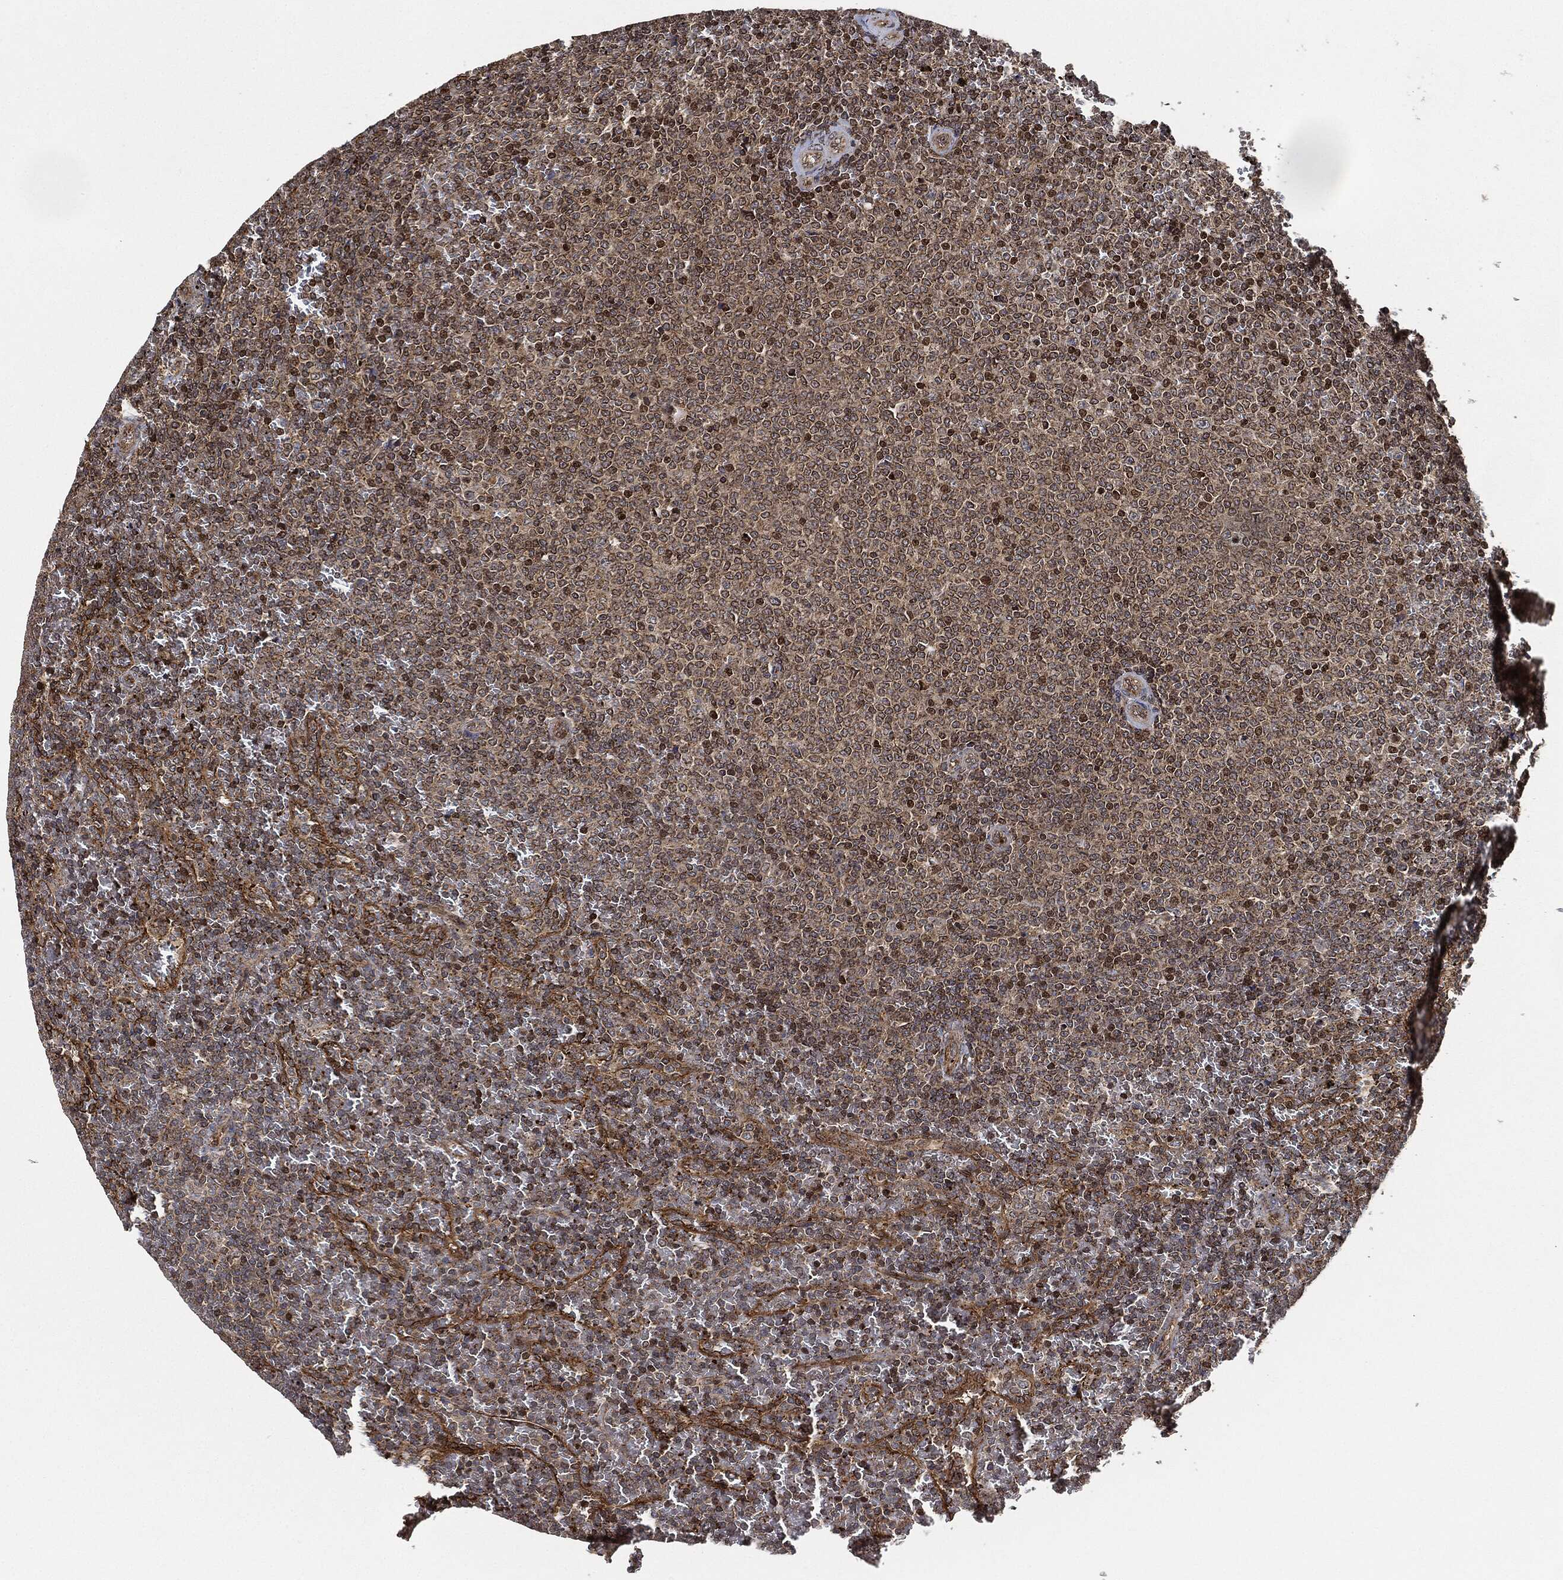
{"staining": {"intensity": "strong", "quantity": "<25%", "location": "nuclear"}, "tissue": "lymphoma", "cell_type": "Tumor cells", "image_type": "cancer", "snomed": [{"axis": "morphology", "description": "Malignant lymphoma, non-Hodgkin's type, Low grade"}, {"axis": "topography", "description": "Spleen"}], "caption": "Malignant lymphoma, non-Hodgkin's type (low-grade) stained with immunohistochemistry (IHC) demonstrates strong nuclear staining in about <25% of tumor cells.", "gene": "MAP3K3", "patient": {"sex": "female", "age": 77}}